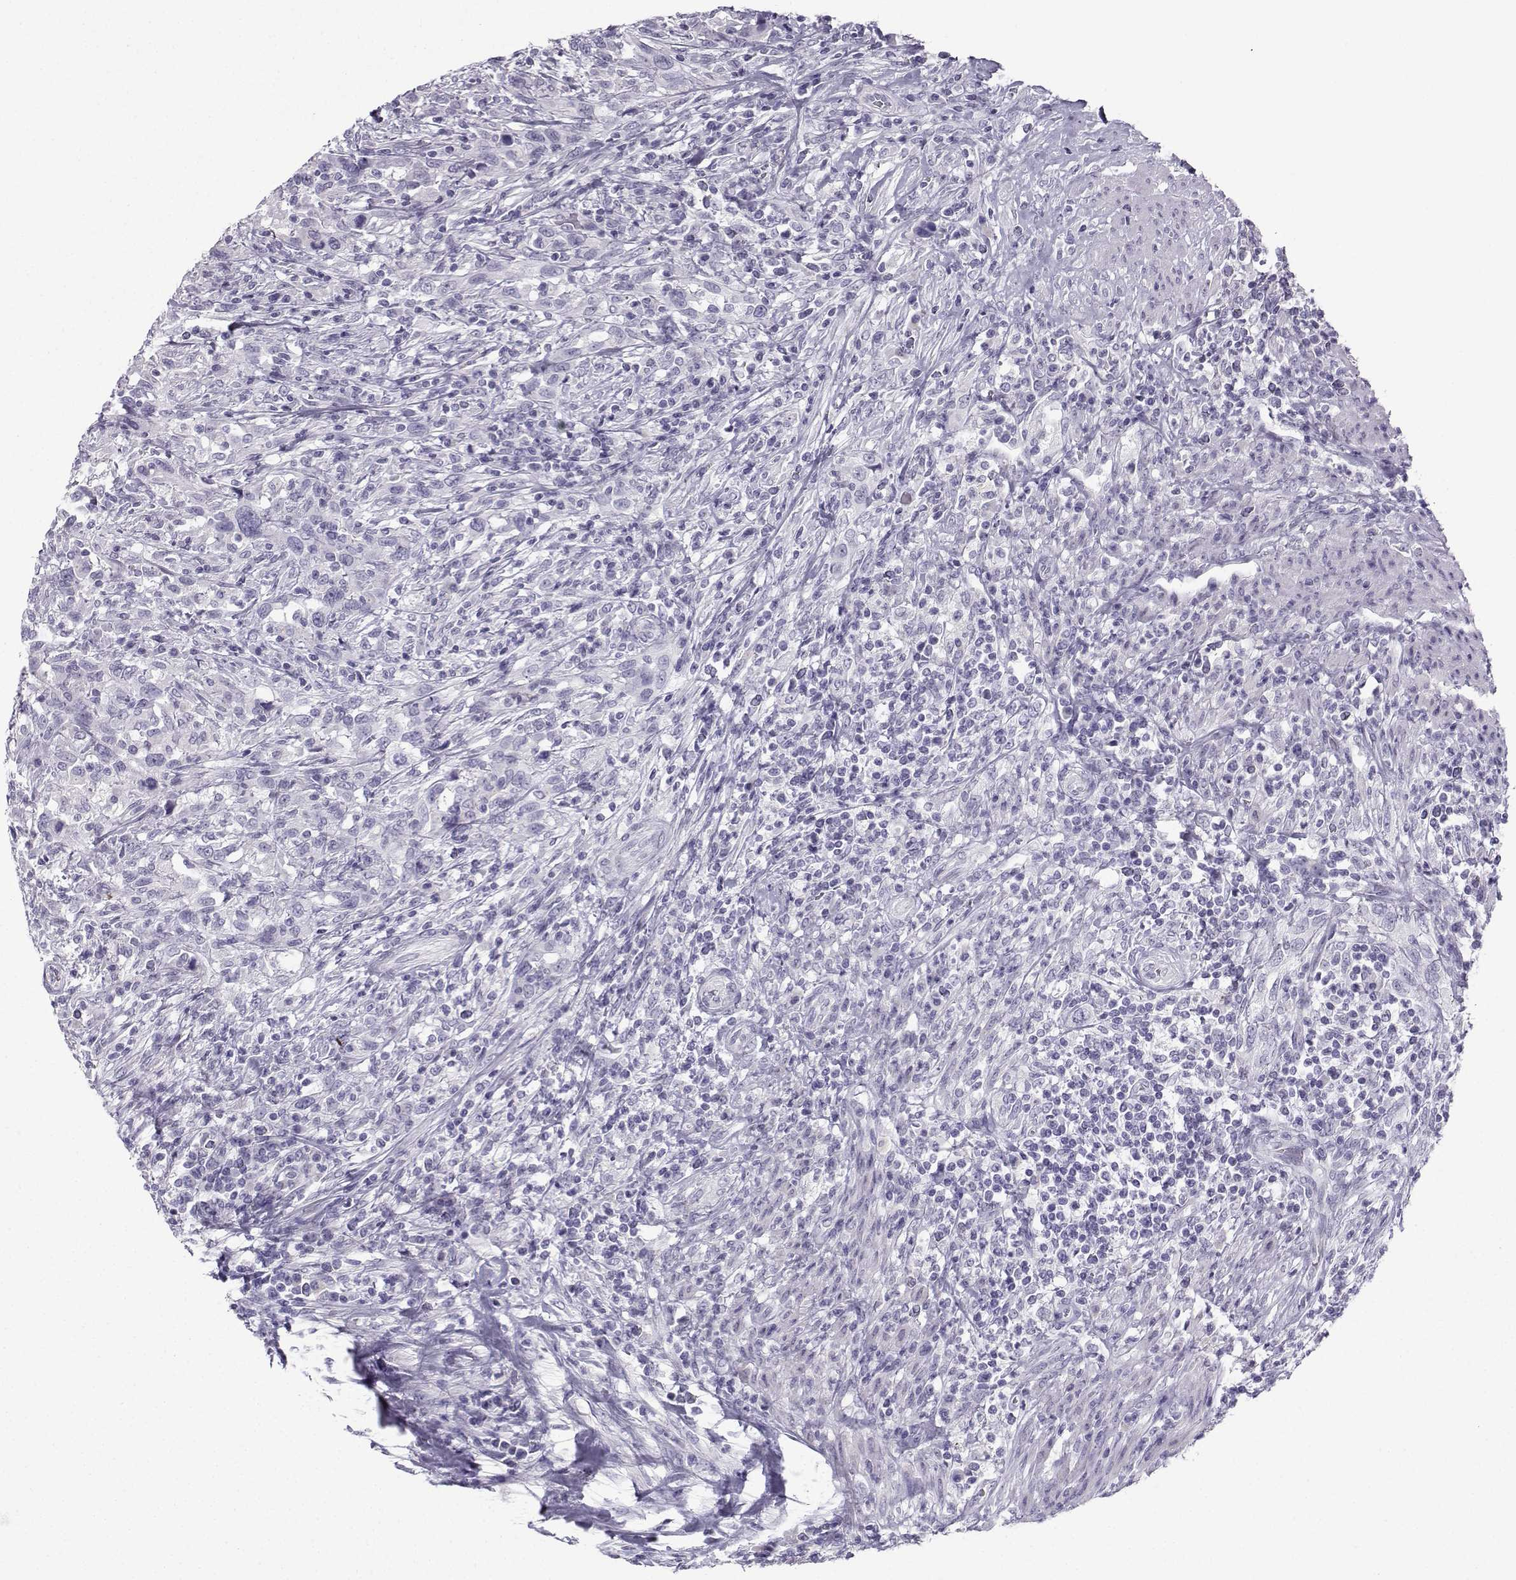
{"staining": {"intensity": "negative", "quantity": "none", "location": "none"}, "tissue": "urothelial cancer", "cell_type": "Tumor cells", "image_type": "cancer", "snomed": [{"axis": "morphology", "description": "Urothelial carcinoma, NOS"}, {"axis": "morphology", "description": "Urothelial carcinoma, High grade"}, {"axis": "topography", "description": "Urinary bladder"}], "caption": "IHC histopathology image of neoplastic tissue: human urothelial carcinoma (high-grade) stained with DAB (3,3'-diaminobenzidine) exhibits no significant protein expression in tumor cells. (DAB (3,3'-diaminobenzidine) immunohistochemistry with hematoxylin counter stain).", "gene": "ZBTB8B", "patient": {"sex": "female", "age": 64}}